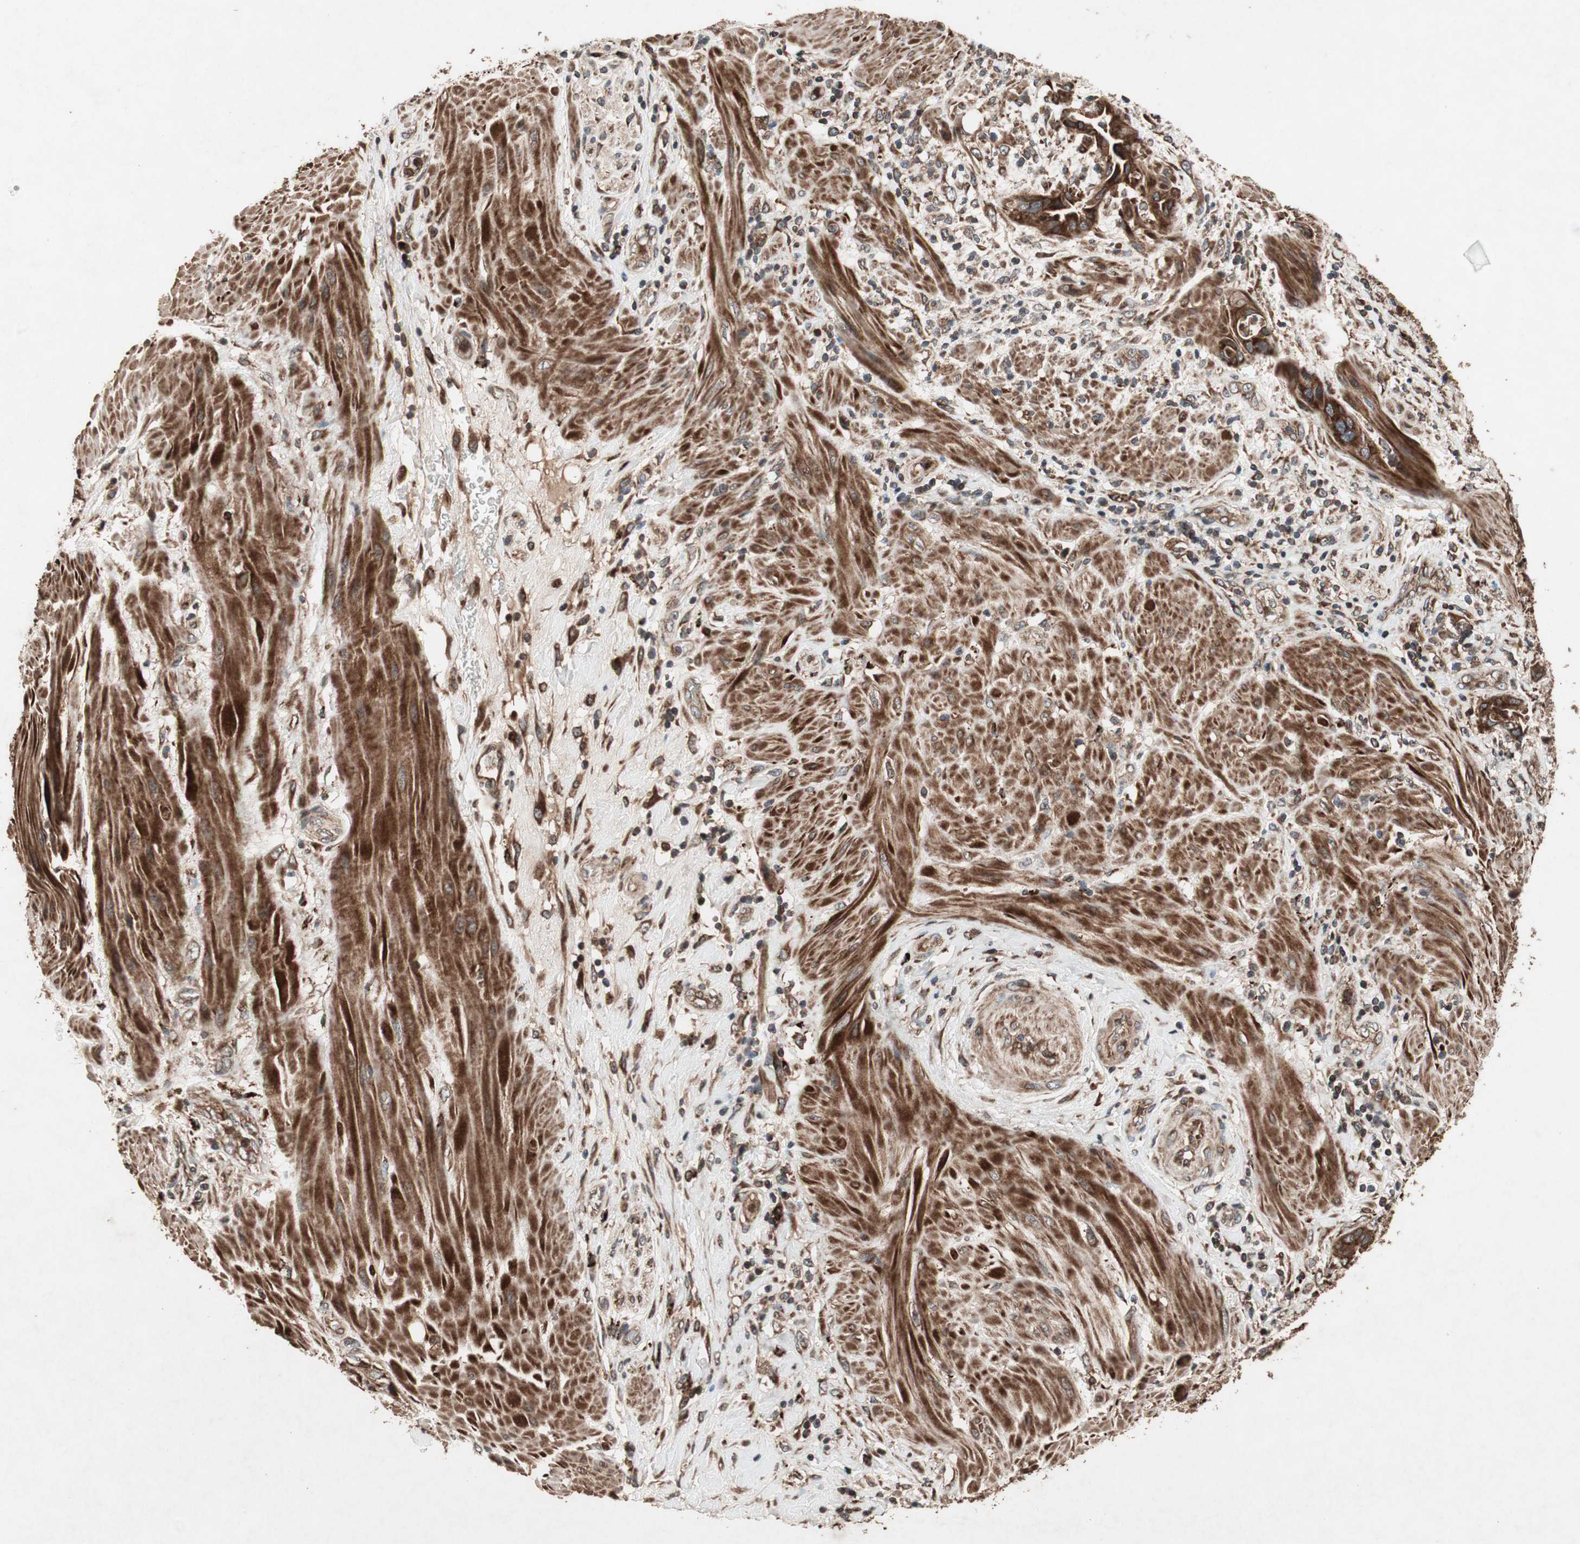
{"staining": {"intensity": "strong", "quantity": ">75%", "location": "cytoplasmic/membranous"}, "tissue": "pancreatic cancer", "cell_type": "Tumor cells", "image_type": "cancer", "snomed": [{"axis": "morphology", "description": "Adenocarcinoma, NOS"}, {"axis": "topography", "description": "Pancreas"}], "caption": "Strong cytoplasmic/membranous staining for a protein is present in about >75% of tumor cells of pancreatic adenocarcinoma using immunohistochemistry (IHC).", "gene": "RAB1A", "patient": {"sex": "female", "age": 64}}